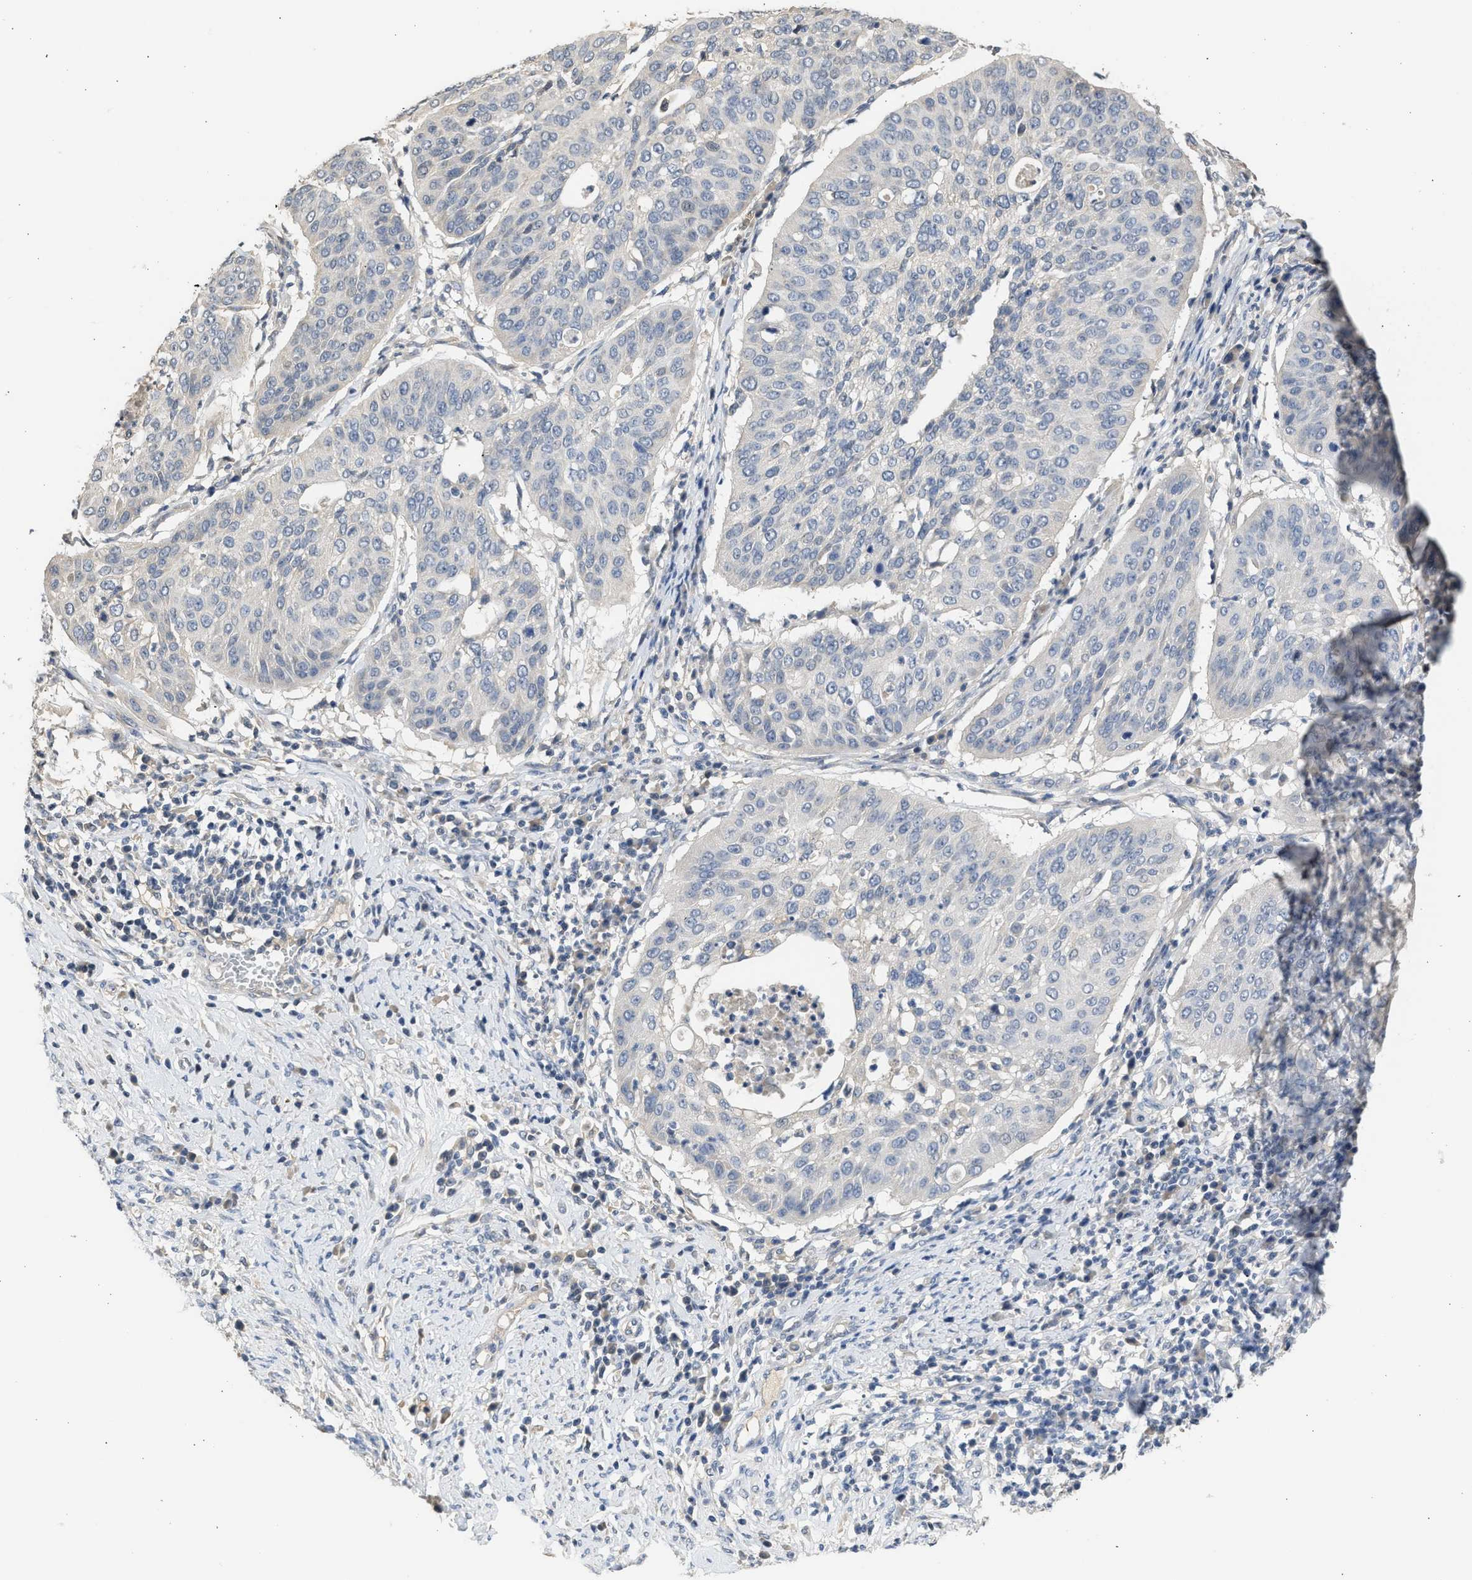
{"staining": {"intensity": "negative", "quantity": "none", "location": "none"}, "tissue": "cervical cancer", "cell_type": "Tumor cells", "image_type": "cancer", "snomed": [{"axis": "morphology", "description": "Normal tissue, NOS"}, {"axis": "morphology", "description": "Squamous cell carcinoma, NOS"}, {"axis": "topography", "description": "Cervix"}], "caption": "This is a photomicrograph of IHC staining of squamous cell carcinoma (cervical), which shows no positivity in tumor cells.", "gene": "SULT2A1", "patient": {"sex": "female", "age": 39}}